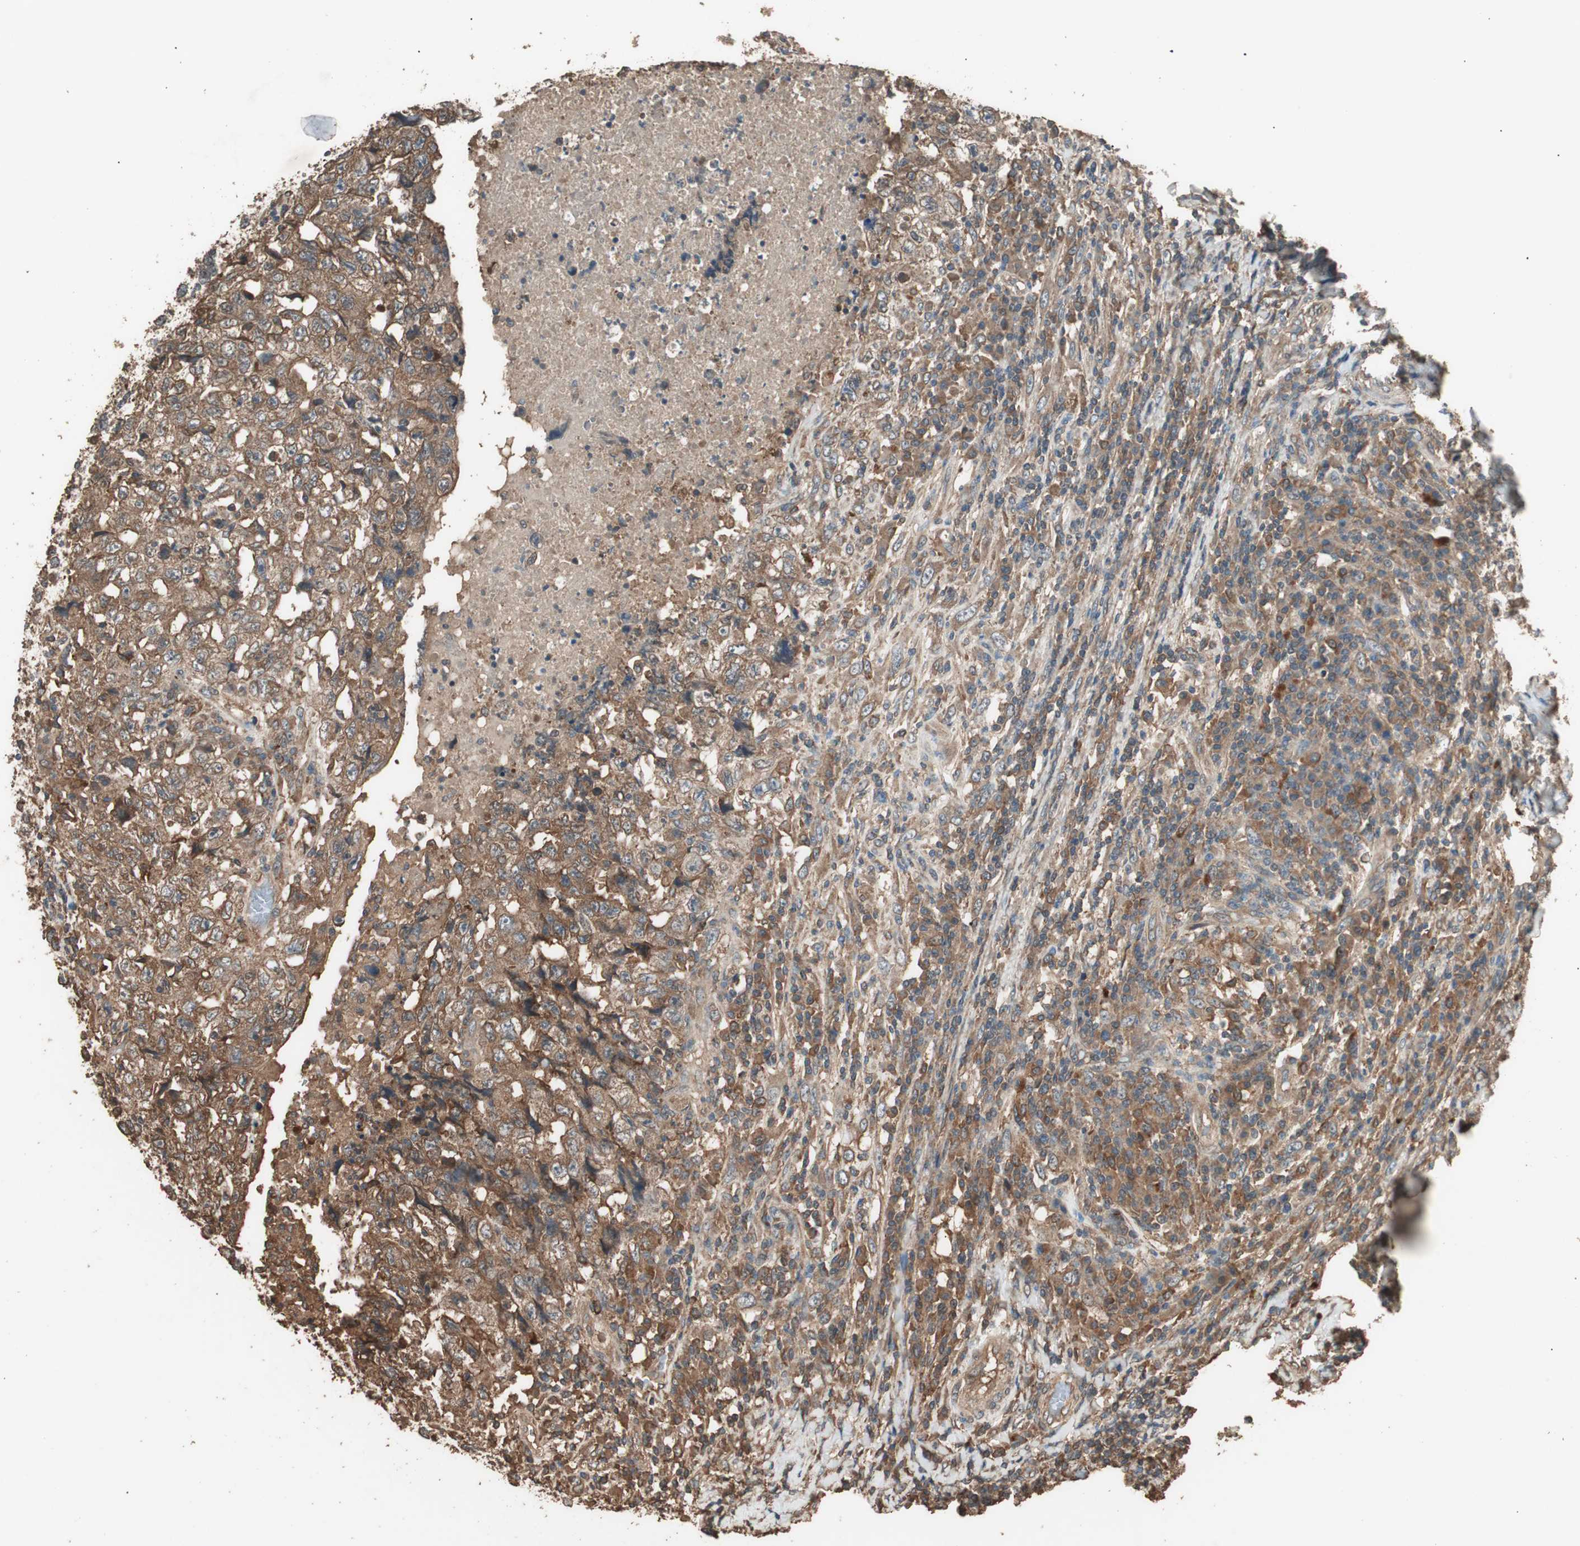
{"staining": {"intensity": "moderate", "quantity": ">75%", "location": "cytoplasmic/membranous"}, "tissue": "testis cancer", "cell_type": "Tumor cells", "image_type": "cancer", "snomed": [{"axis": "morphology", "description": "Necrosis, NOS"}, {"axis": "morphology", "description": "Carcinoma, Embryonal, NOS"}, {"axis": "topography", "description": "Testis"}], "caption": "A histopathology image of human testis embryonal carcinoma stained for a protein shows moderate cytoplasmic/membranous brown staining in tumor cells.", "gene": "CCN4", "patient": {"sex": "male", "age": 19}}